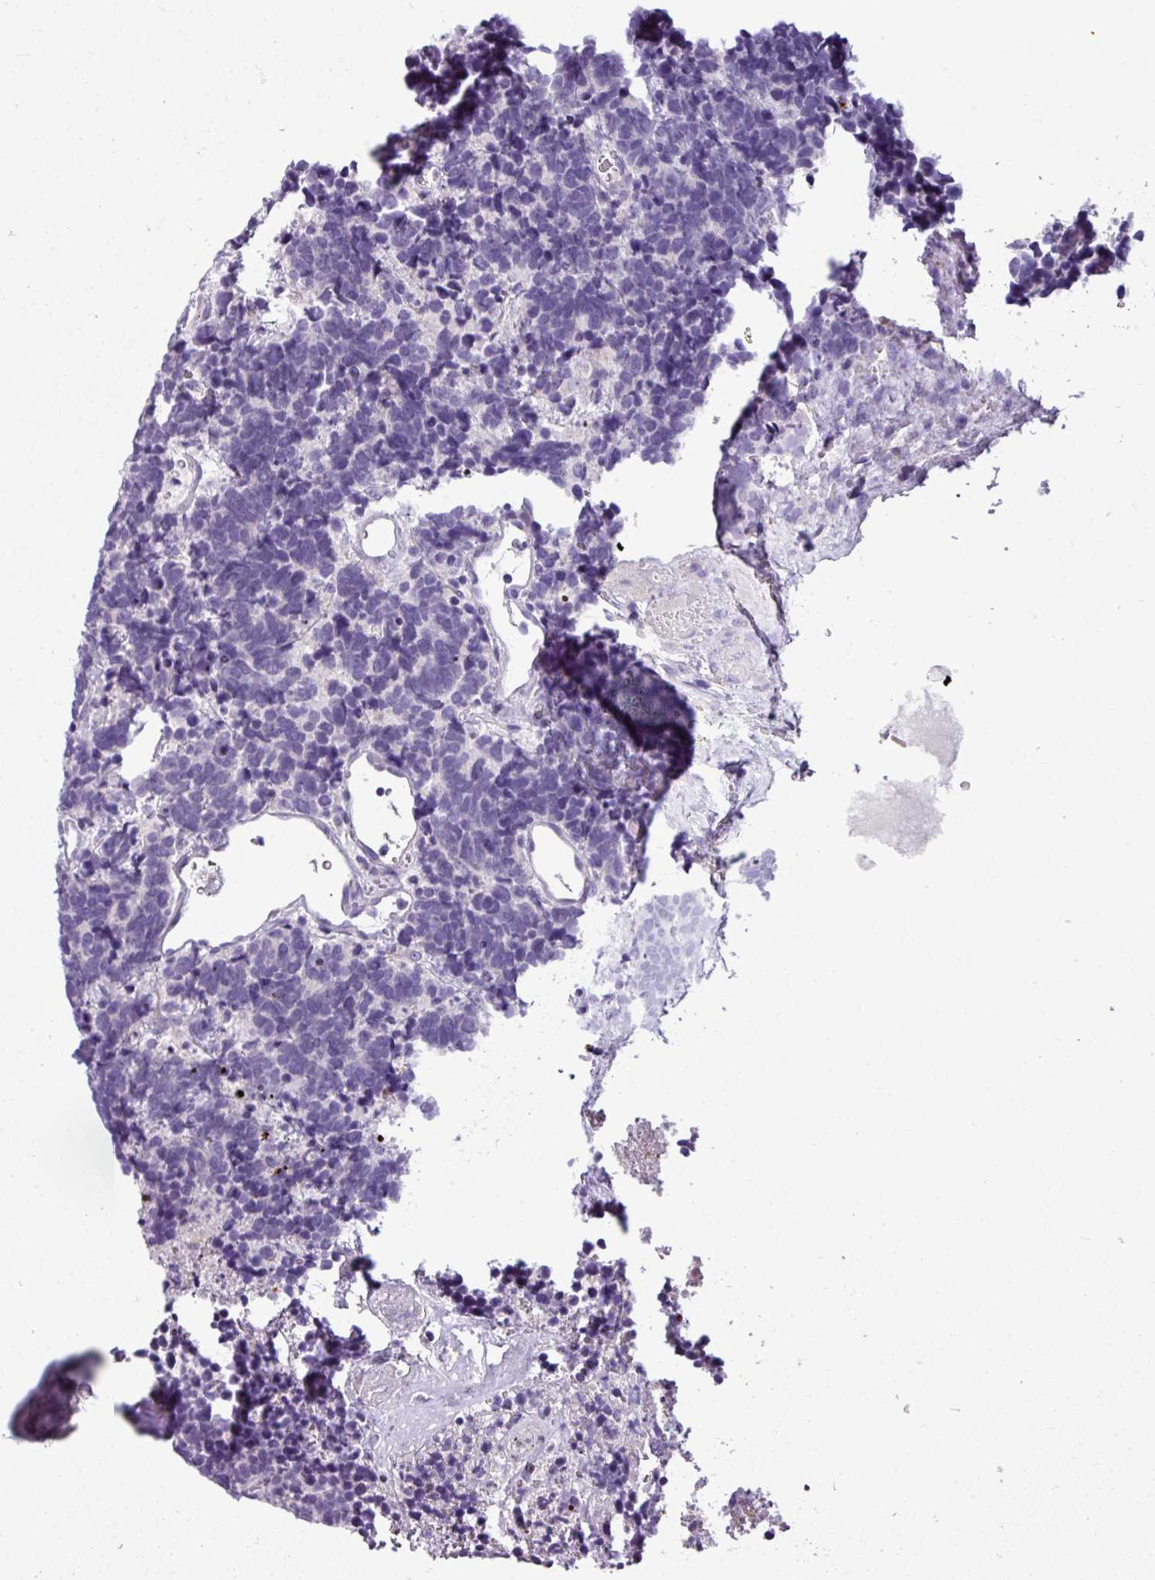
{"staining": {"intensity": "negative", "quantity": "none", "location": "none"}, "tissue": "carcinoid", "cell_type": "Tumor cells", "image_type": "cancer", "snomed": [{"axis": "morphology", "description": "Carcinoma, NOS"}, {"axis": "morphology", "description": "Carcinoid, malignant, NOS"}, {"axis": "topography", "description": "Urinary bladder"}], "caption": "IHC image of neoplastic tissue: human carcinoma stained with DAB (3,3'-diaminobenzidine) shows no significant protein positivity in tumor cells. (DAB (3,3'-diaminobenzidine) immunohistochemistry (IHC), high magnification).", "gene": "IL17A", "patient": {"sex": "male", "age": 57}}